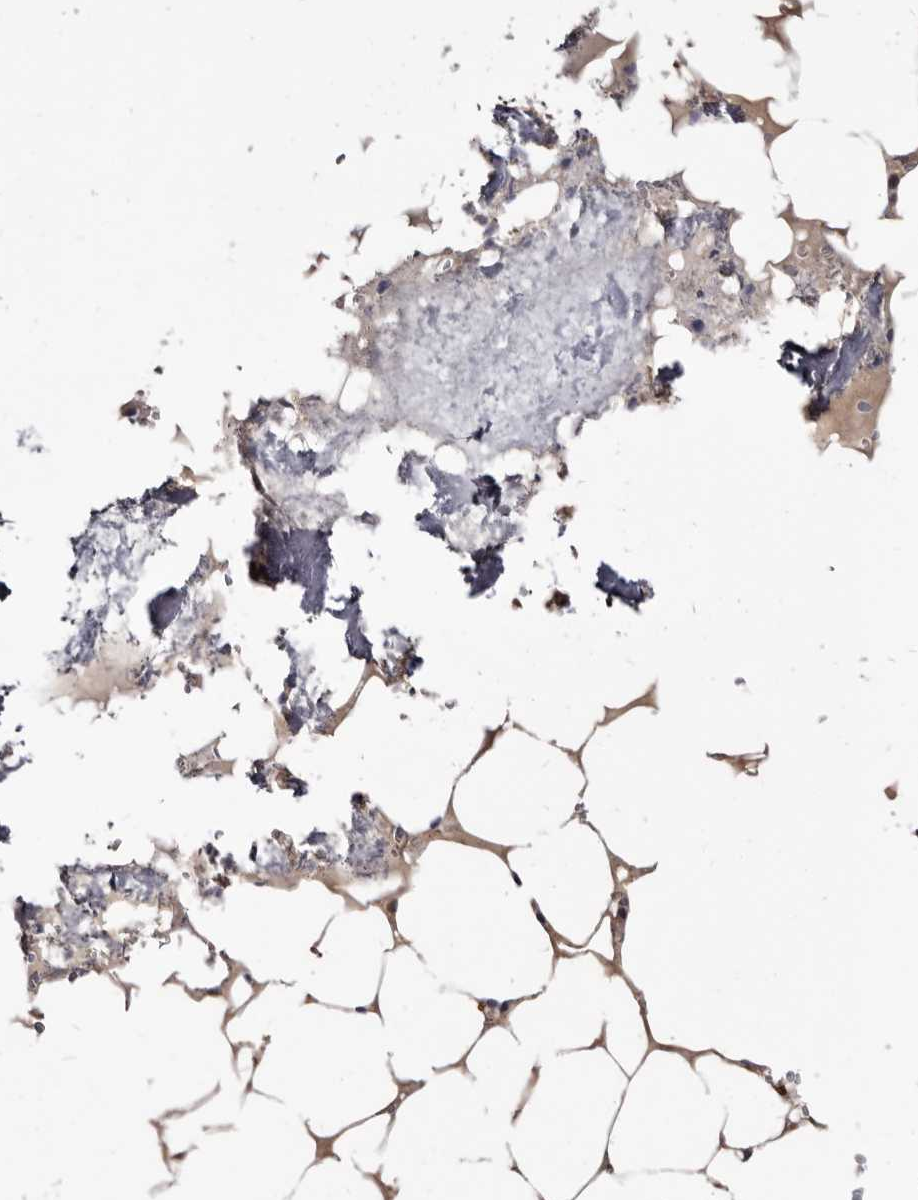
{"staining": {"intensity": "weak", "quantity": "<25%", "location": "cytoplasmic/membranous"}, "tissue": "bone marrow", "cell_type": "Hematopoietic cells", "image_type": "normal", "snomed": [{"axis": "morphology", "description": "Normal tissue, NOS"}, {"axis": "topography", "description": "Bone marrow"}], "caption": "This image is of normal bone marrow stained with immunohistochemistry (IHC) to label a protein in brown with the nuclei are counter-stained blue. There is no staining in hematopoietic cells. (Immunohistochemistry, brightfield microscopy, high magnification).", "gene": "FAS", "patient": {"sex": "male", "age": 70}}